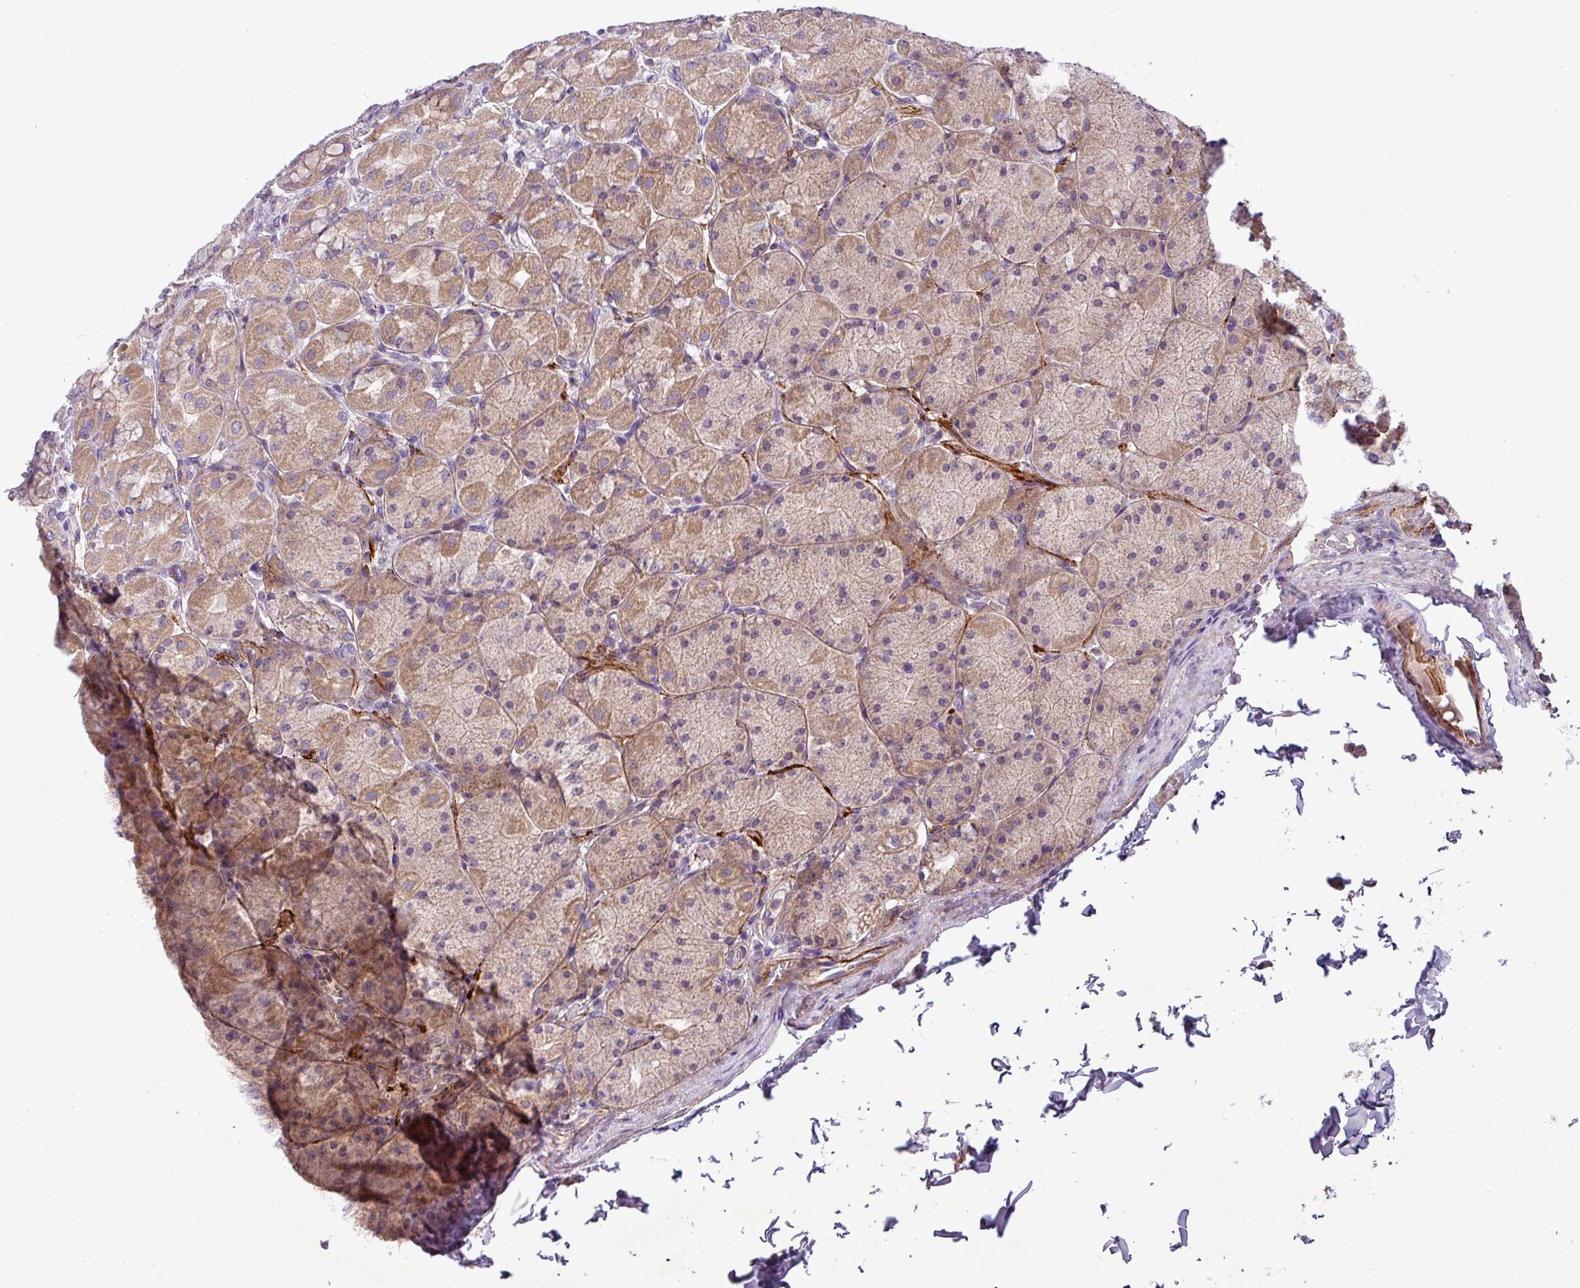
{"staining": {"intensity": "moderate", "quantity": ">75%", "location": "cytoplasmic/membranous"}, "tissue": "stomach", "cell_type": "Glandular cells", "image_type": "normal", "snomed": [{"axis": "morphology", "description": "Normal tissue, NOS"}, {"axis": "topography", "description": "Stomach, upper"}], "caption": "Protein staining of normal stomach exhibits moderate cytoplasmic/membranous expression in approximately >75% of glandular cells.", "gene": "PNMA6A", "patient": {"sex": "female", "age": 56}}